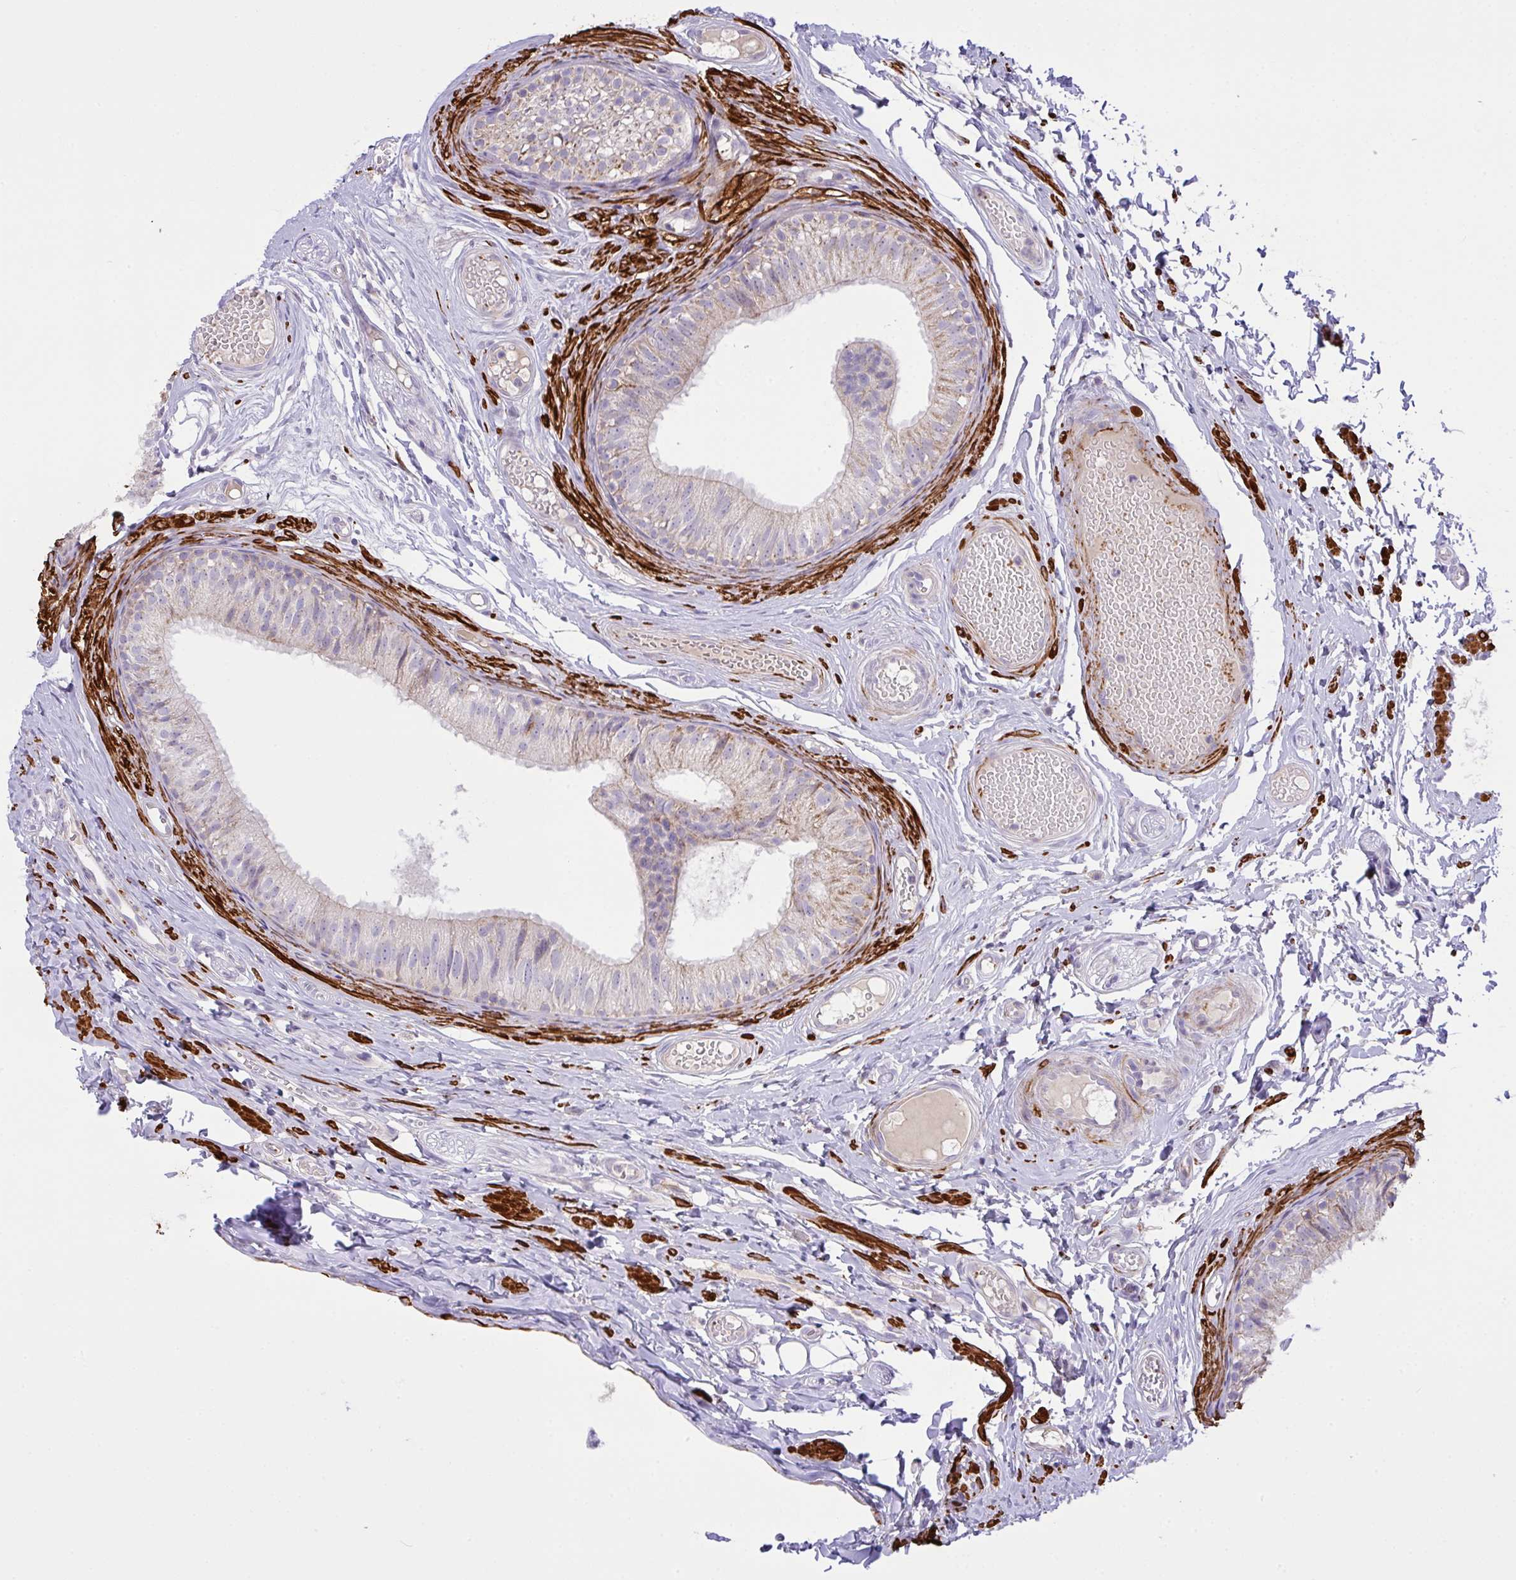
{"staining": {"intensity": "moderate", "quantity": "25%-75%", "location": "cytoplasmic/membranous"}, "tissue": "epididymis", "cell_type": "Glandular cells", "image_type": "normal", "snomed": [{"axis": "morphology", "description": "Normal tissue, NOS"}, {"axis": "morphology", "description": "Seminoma, NOS"}, {"axis": "topography", "description": "Testis"}, {"axis": "topography", "description": "Epididymis"}], "caption": "A high-resolution photomicrograph shows immunohistochemistry (IHC) staining of normal epididymis, which shows moderate cytoplasmic/membranous expression in approximately 25%-75% of glandular cells. Ihc stains the protein of interest in brown and the nuclei are stained blue.", "gene": "CHDH", "patient": {"sex": "male", "age": 34}}